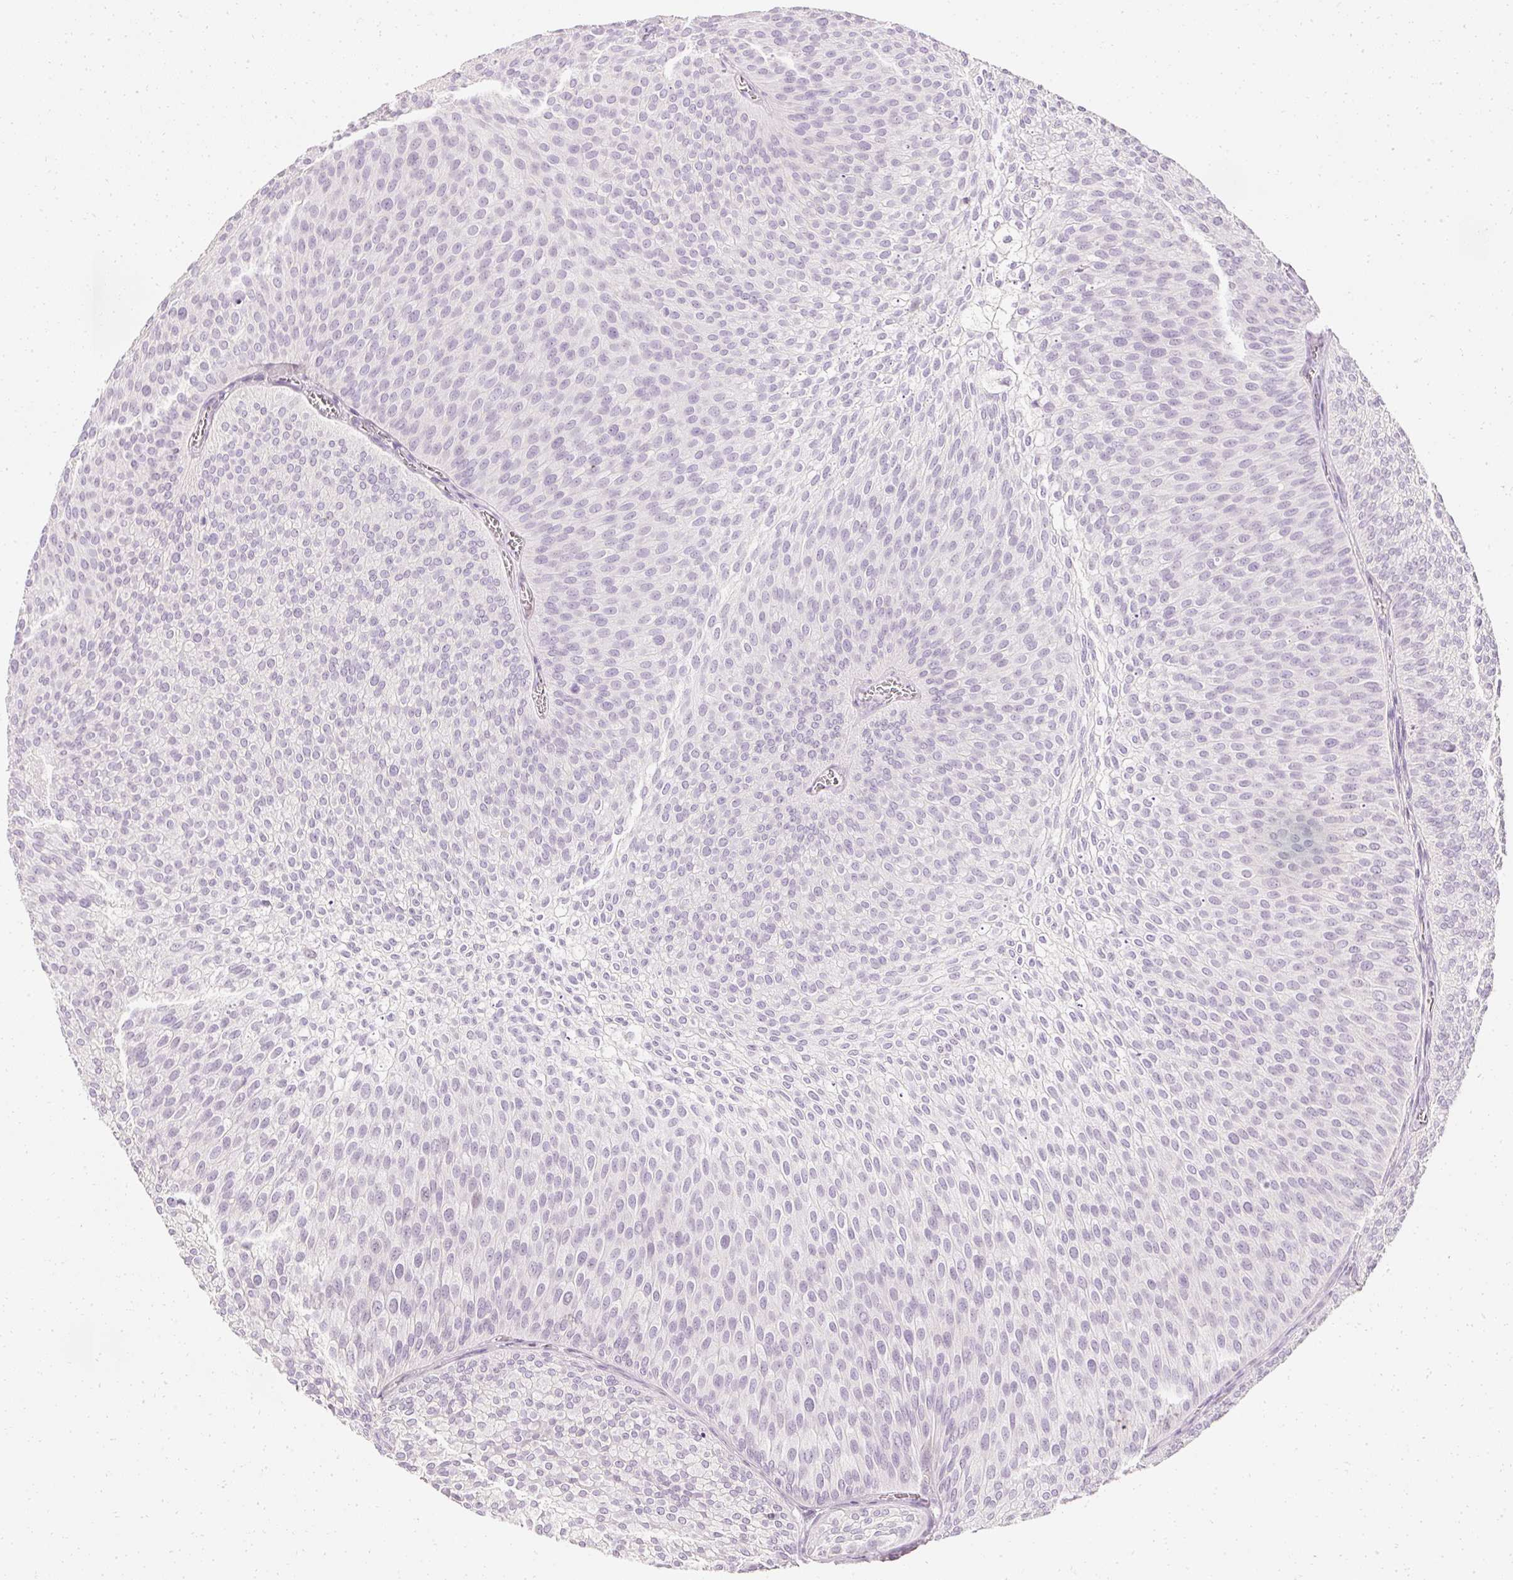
{"staining": {"intensity": "negative", "quantity": "none", "location": "none"}, "tissue": "urothelial cancer", "cell_type": "Tumor cells", "image_type": "cancer", "snomed": [{"axis": "morphology", "description": "Urothelial carcinoma, Low grade"}, {"axis": "topography", "description": "Urinary bladder"}], "caption": "Urothelial cancer was stained to show a protein in brown. There is no significant expression in tumor cells.", "gene": "ELAVL3", "patient": {"sex": "male", "age": 91}}